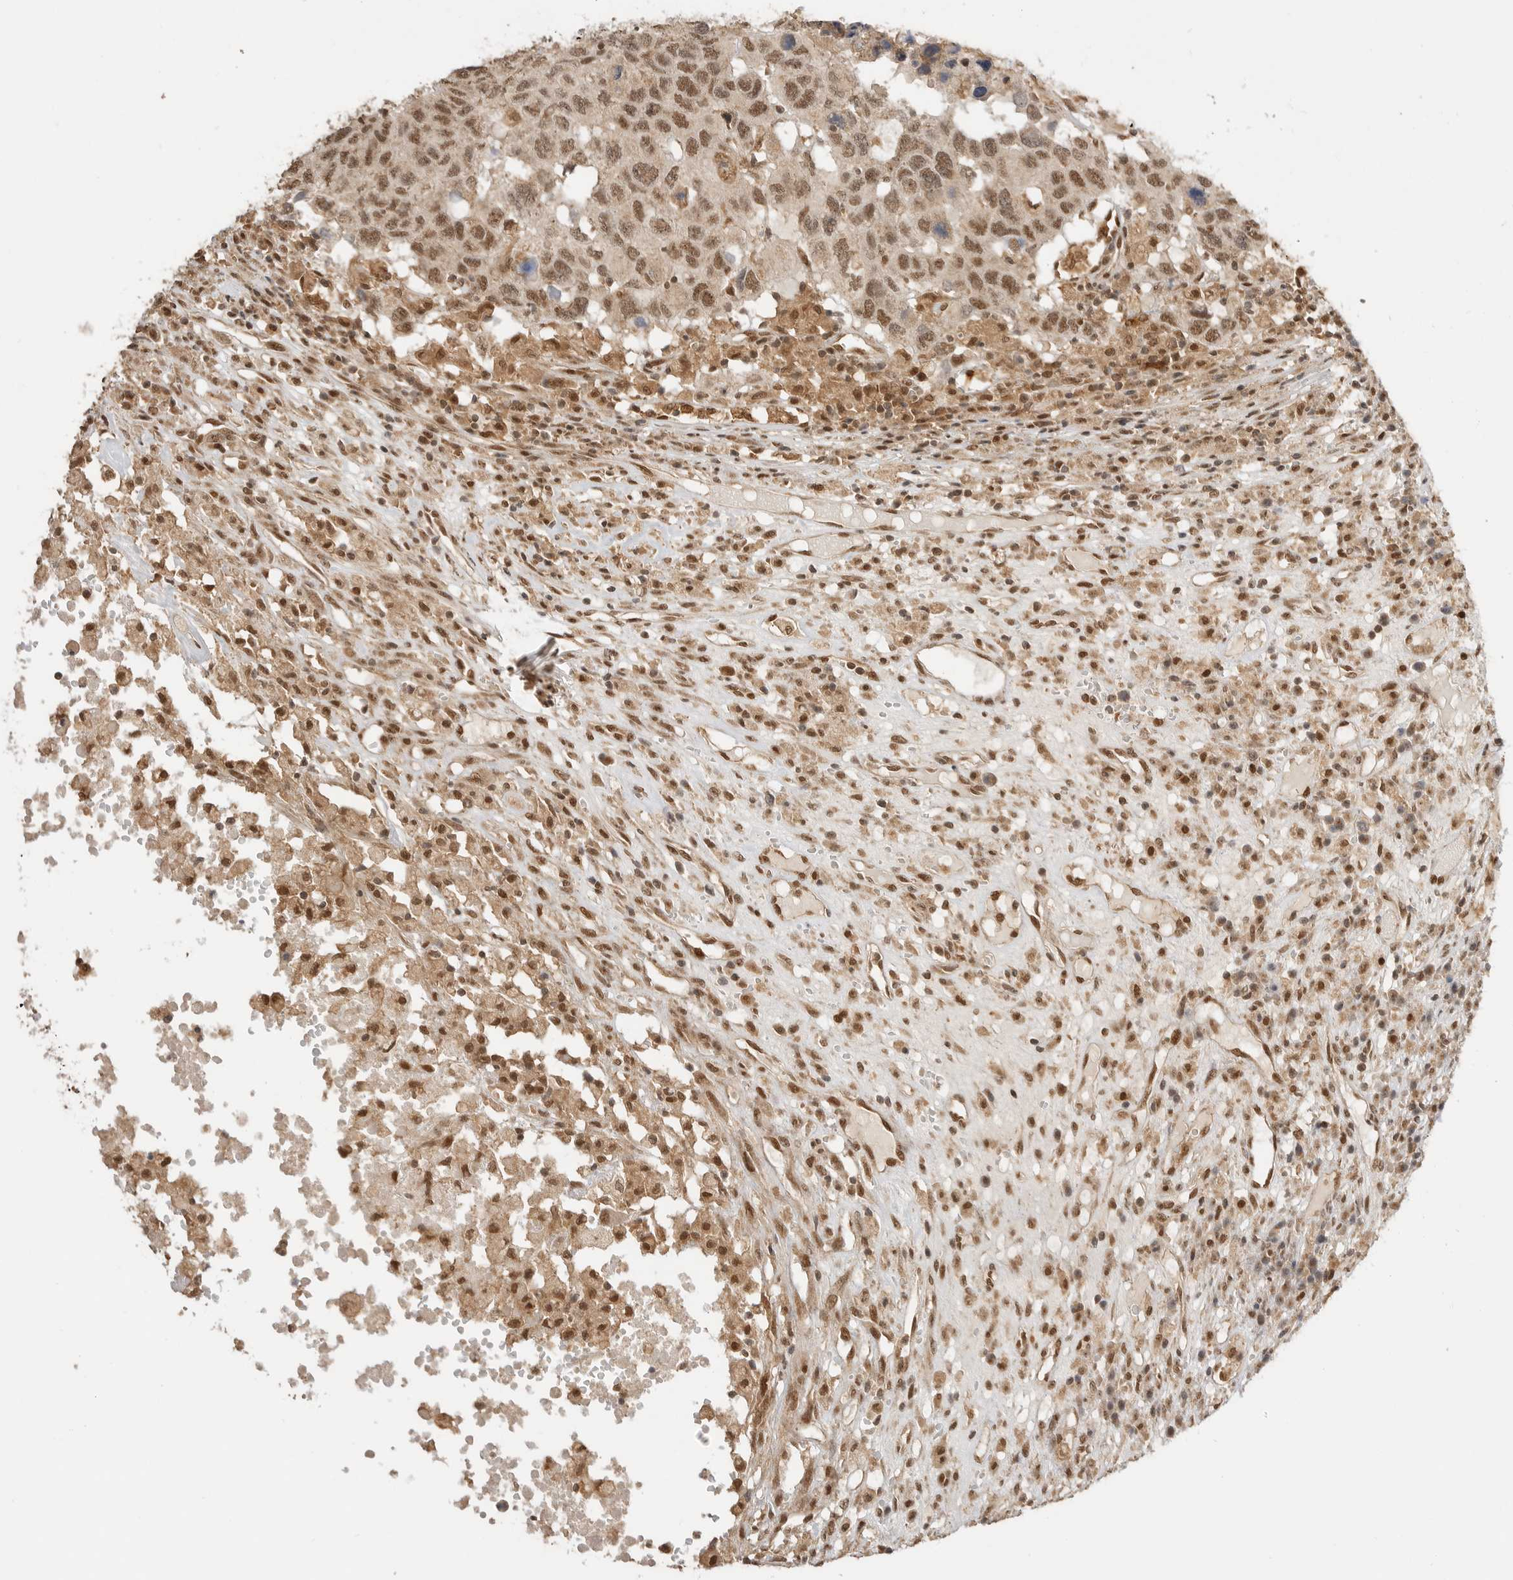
{"staining": {"intensity": "moderate", "quantity": ">75%", "location": "cytoplasmic/membranous,nuclear"}, "tissue": "head and neck cancer", "cell_type": "Tumor cells", "image_type": "cancer", "snomed": [{"axis": "morphology", "description": "Squamous cell carcinoma, NOS"}, {"axis": "topography", "description": "Head-Neck"}], "caption": "Human squamous cell carcinoma (head and neck) stained with a protein marker reveals moderate staining in tumor cells.", "gene": "ALKAL1", "patient": {"sex": "male", "age": 66}}